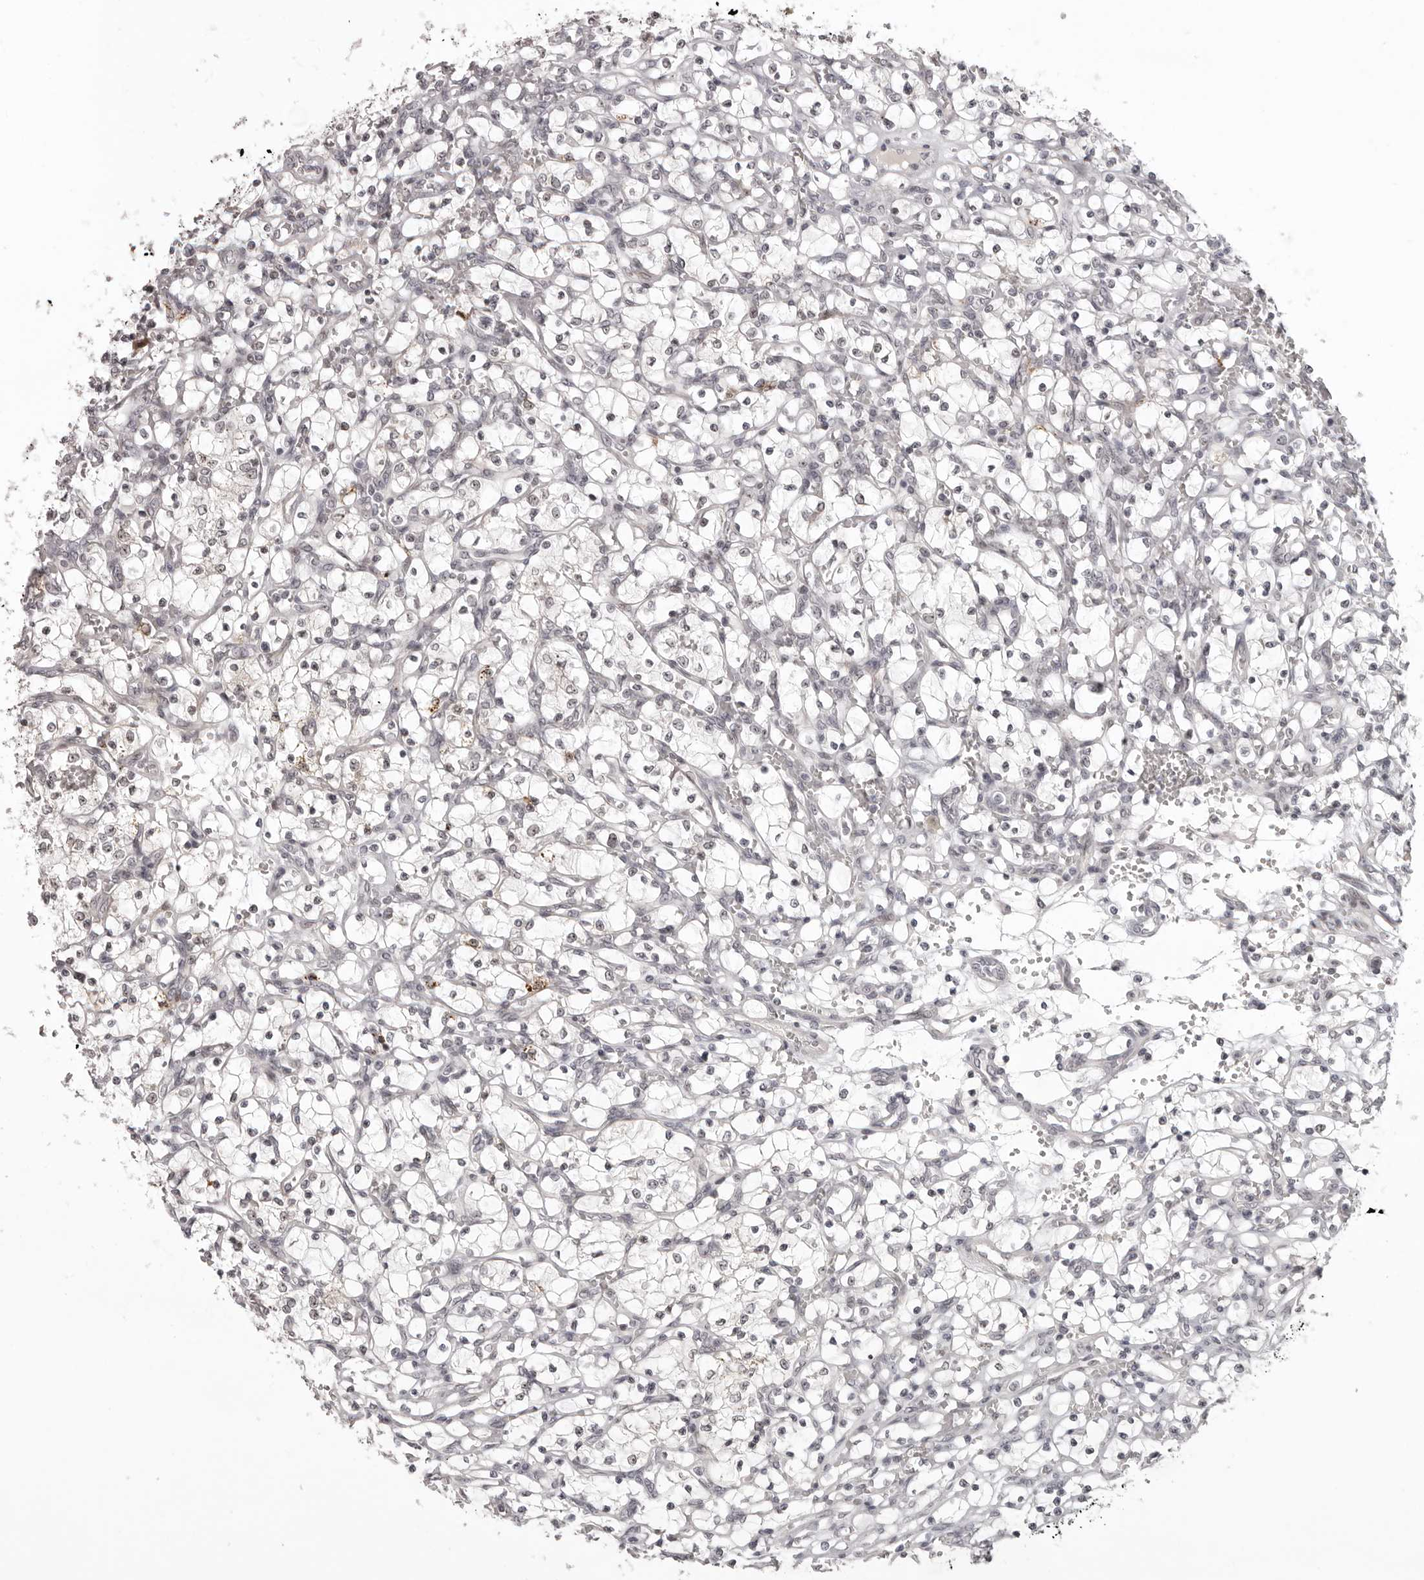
{"staining": {"intensity": "negative", "quantity": "none", "location": "none"}, "tissue": "renal cancer", "cell_type": "Tumor cells", "image_type": "cancer", "snomed": [{"axis": "morphology", "description": "Adenocarcinoma, NOS"}, {"axis": "topography", "description": "Kidney"}], "caption": "This is an IHC photomicrograph of human renal adenocarcinoma. There is no expression in tumor cells.", "gene": "HELZ", "patient": {"sex": "female", "age": 69}}